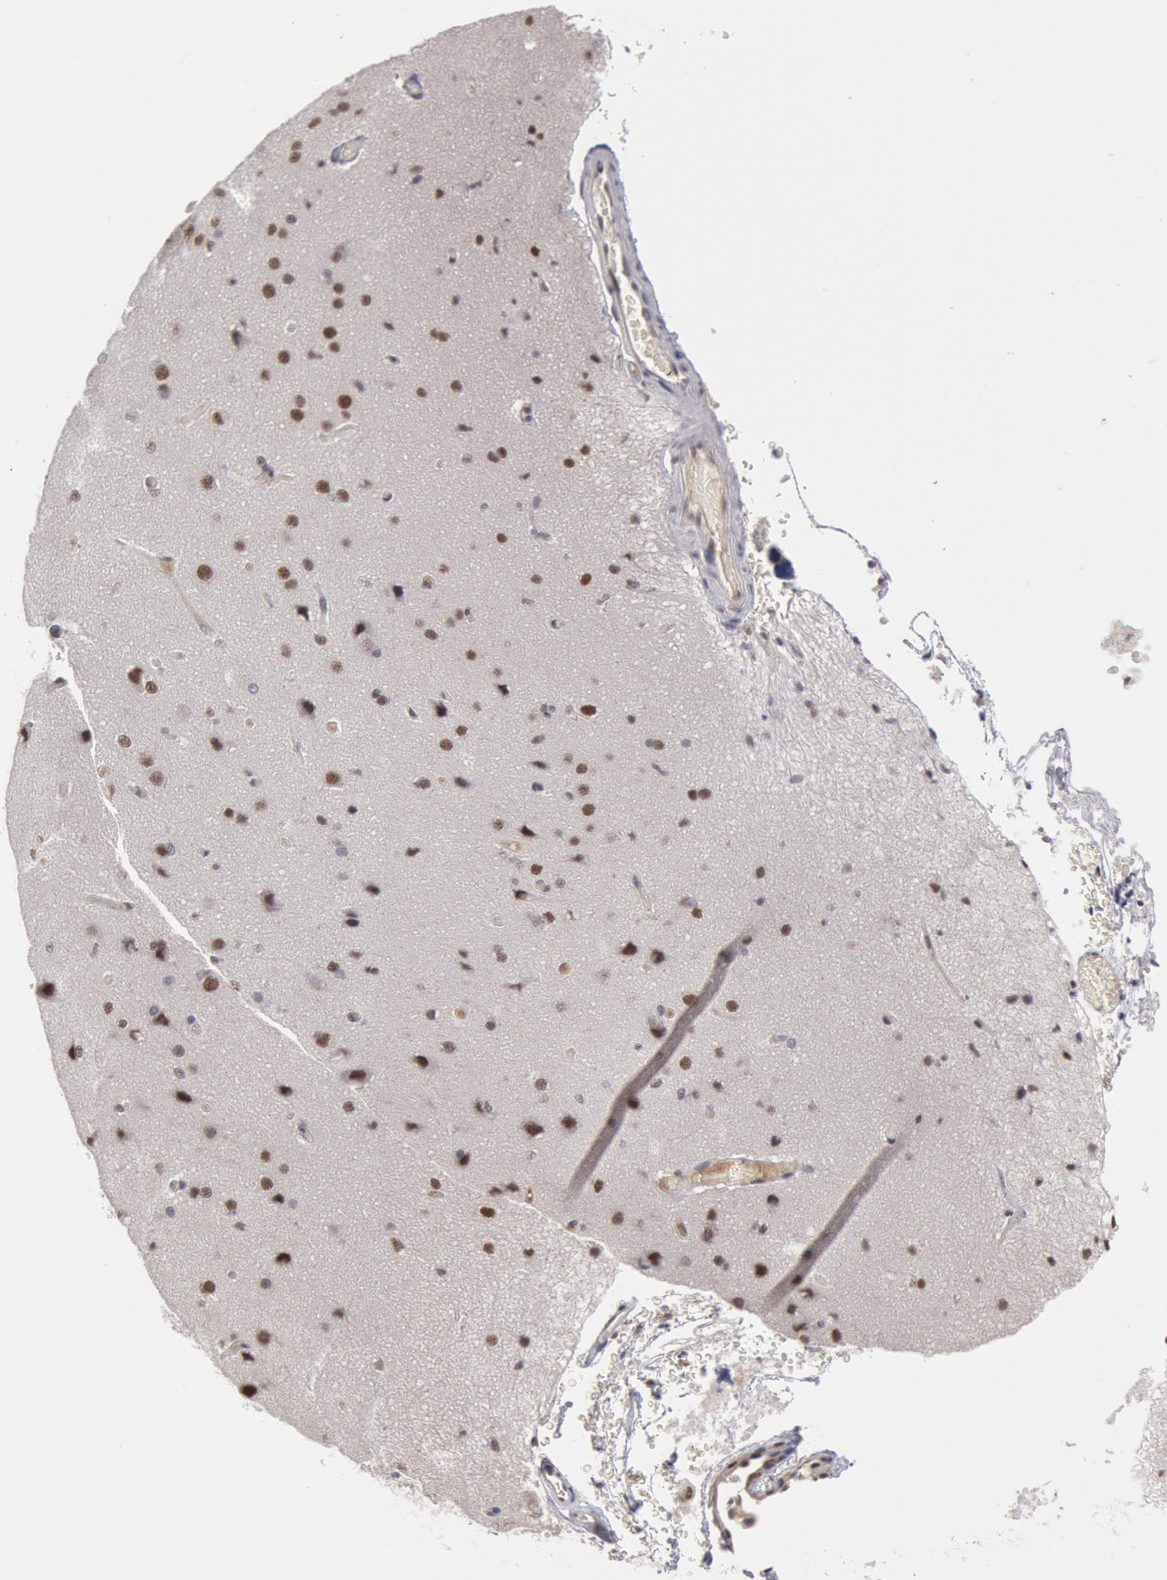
{"staining": {"intensity": "negative", "quantity": "none", "location": "none"}, "tissue": "cerebral cortex", "cell_type": "Endothelial cells", "image_type": "normal", "snomed": [{"axis": "morphology", "description": "Normal tissue, NOS"}, {"axis": "morphology", "description": "Glioma, malignant, High grade"}, {"axis": "topography", "description": "Cerebral cortex"}], "caption": "This is an IHC histopathology image of normal cerebral cortex. There is no expression in endothelial cells.", "gene": "PPP4R3B", "patient": {"sex": "male", "age": 77}}